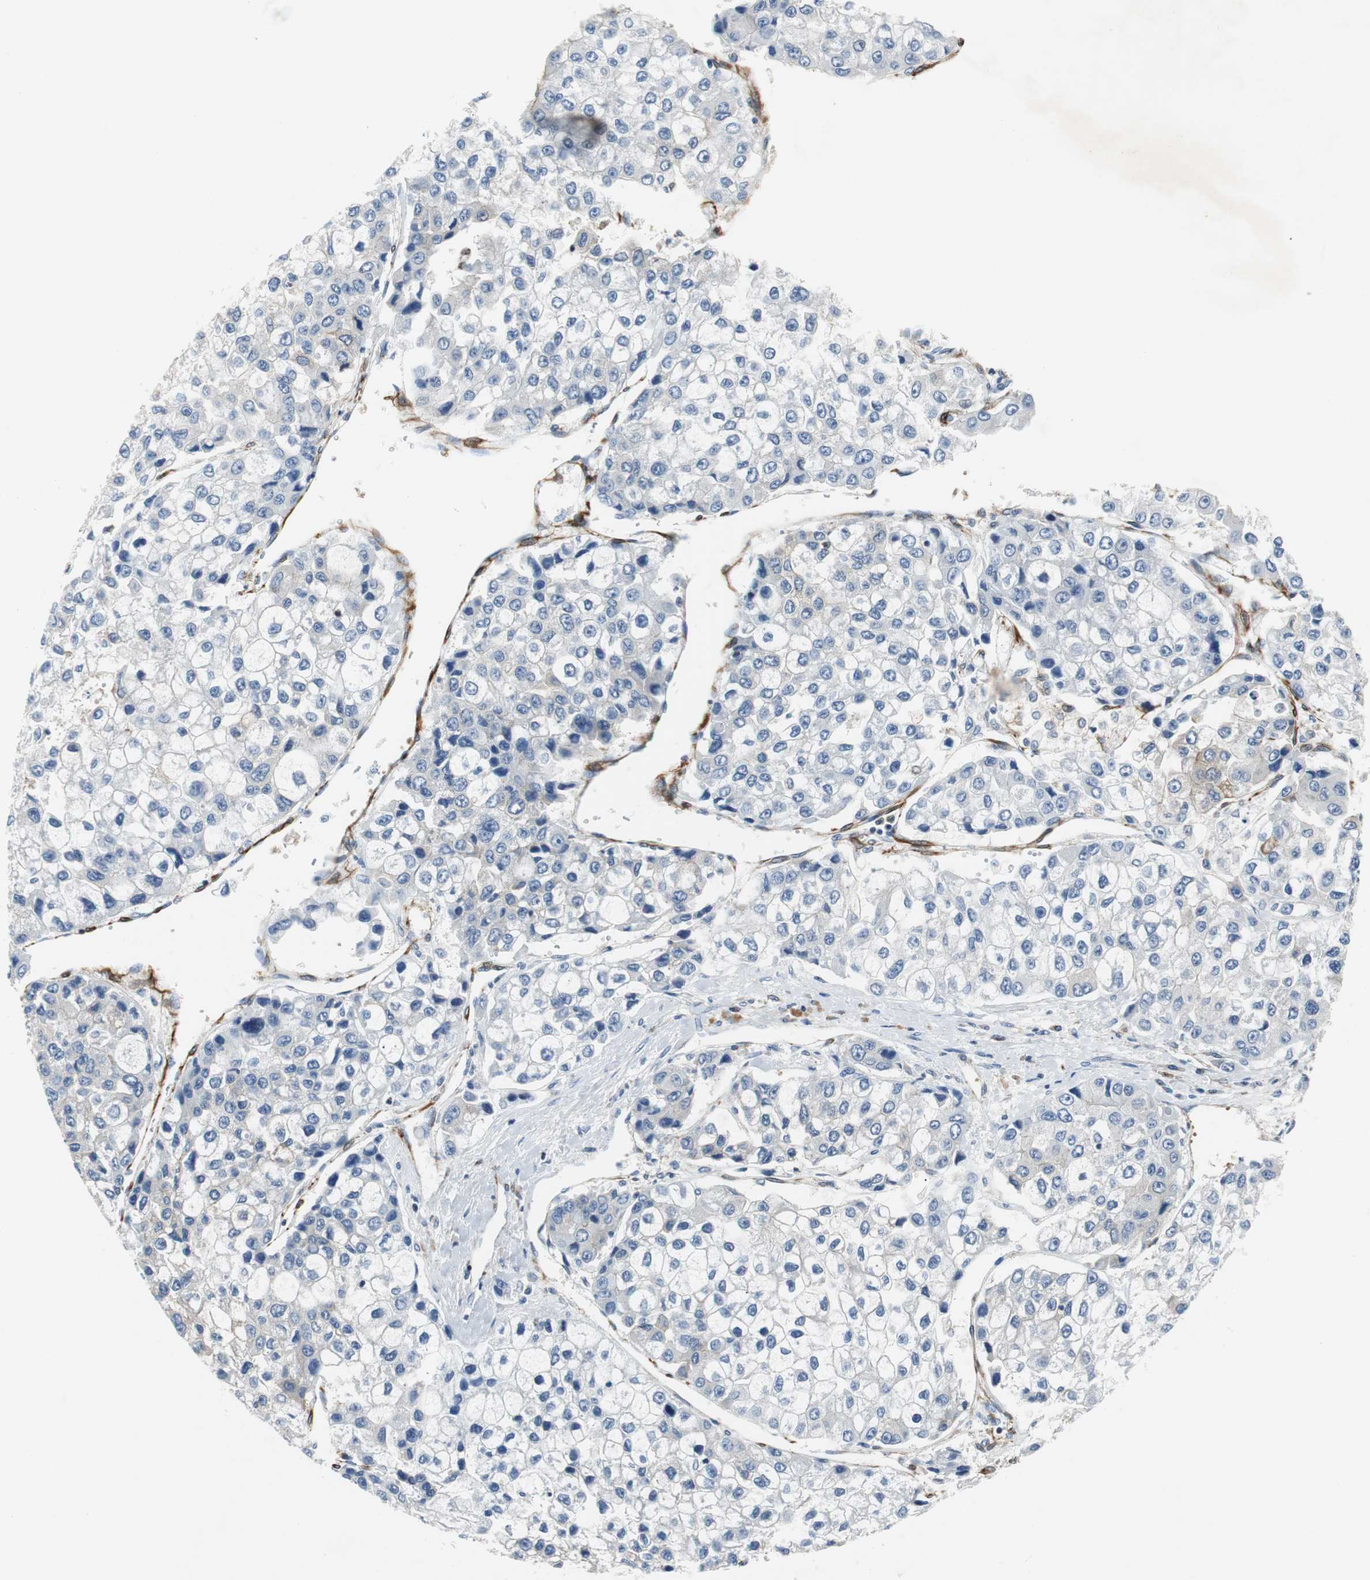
{"staining": {"intensity": "negative", "quantity": "none", "location": "none"}, "tissue": "liver cancer", "cell_type": "Tumor cells", "image_type": "cancer", "snomed": [{"axis": "morphology", "description": "Carcinoma, Hepatocellular, NOS"}, {"axis": "topography", "description": "Liver"}], "caption": "Tumor cells are negative for protein expression in human liver cancer (hepatocellular carcinoma).", "gene": "GYS1", "patient": {"sex": "female", "age": 66}}